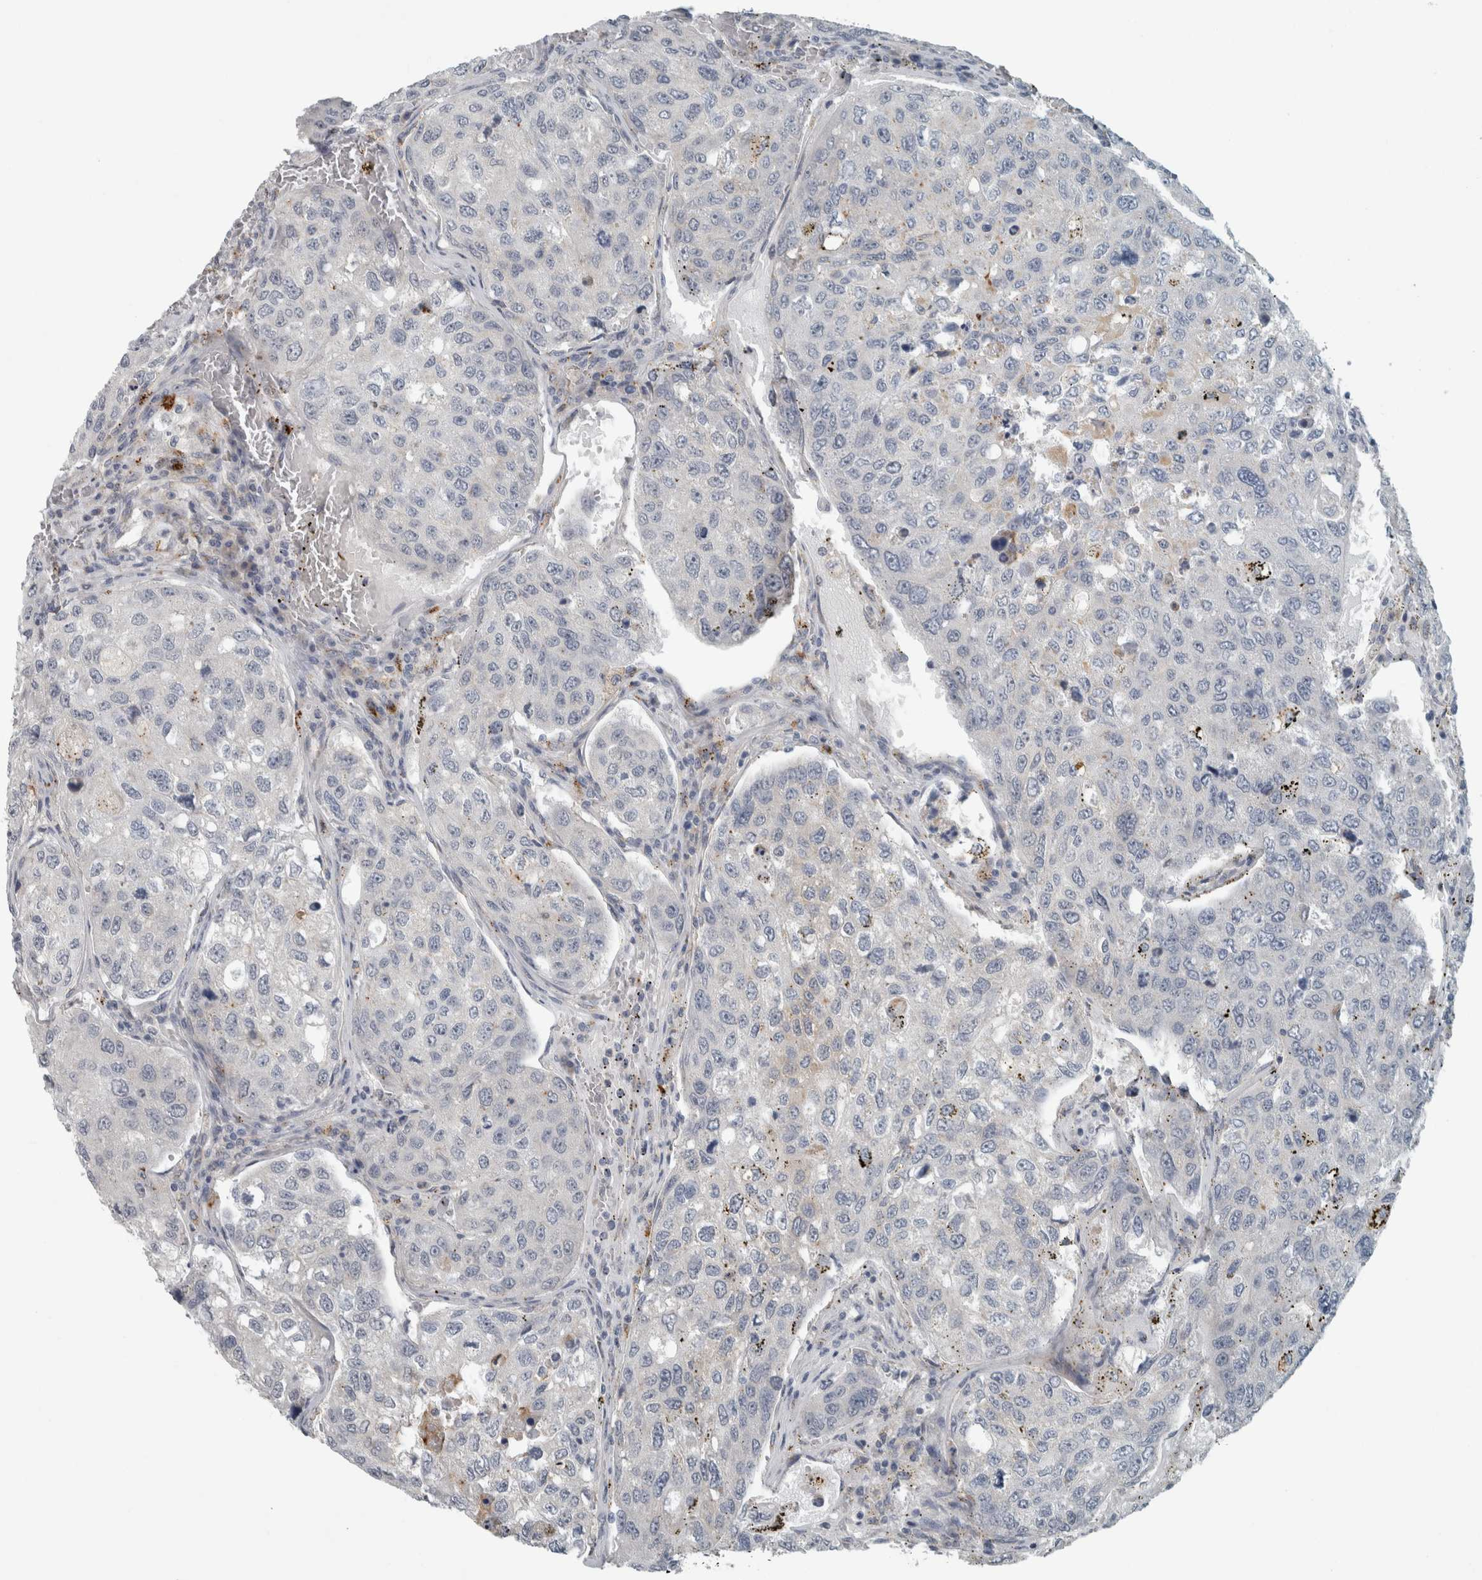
{"staining": {"intensity": "negative", "quantity": "none", "location": "none"}, "tissue": "urothelial cancer", "cell_type": "Tumor cells", "image_type": "cancer", "snomed": [{"axis": "morphology", "description": "Urothelial carcinoma, High grade"}, {"axis": "topography", "description": "Lymph node"}, {"axis": "topography", "description": "Urinary bladder"}], "caption": "Tumor cells are negative for brown protein staining in urothelial cancer.", "gene": "KIF1C", "patient": {"sex": "male", "age": 51}}